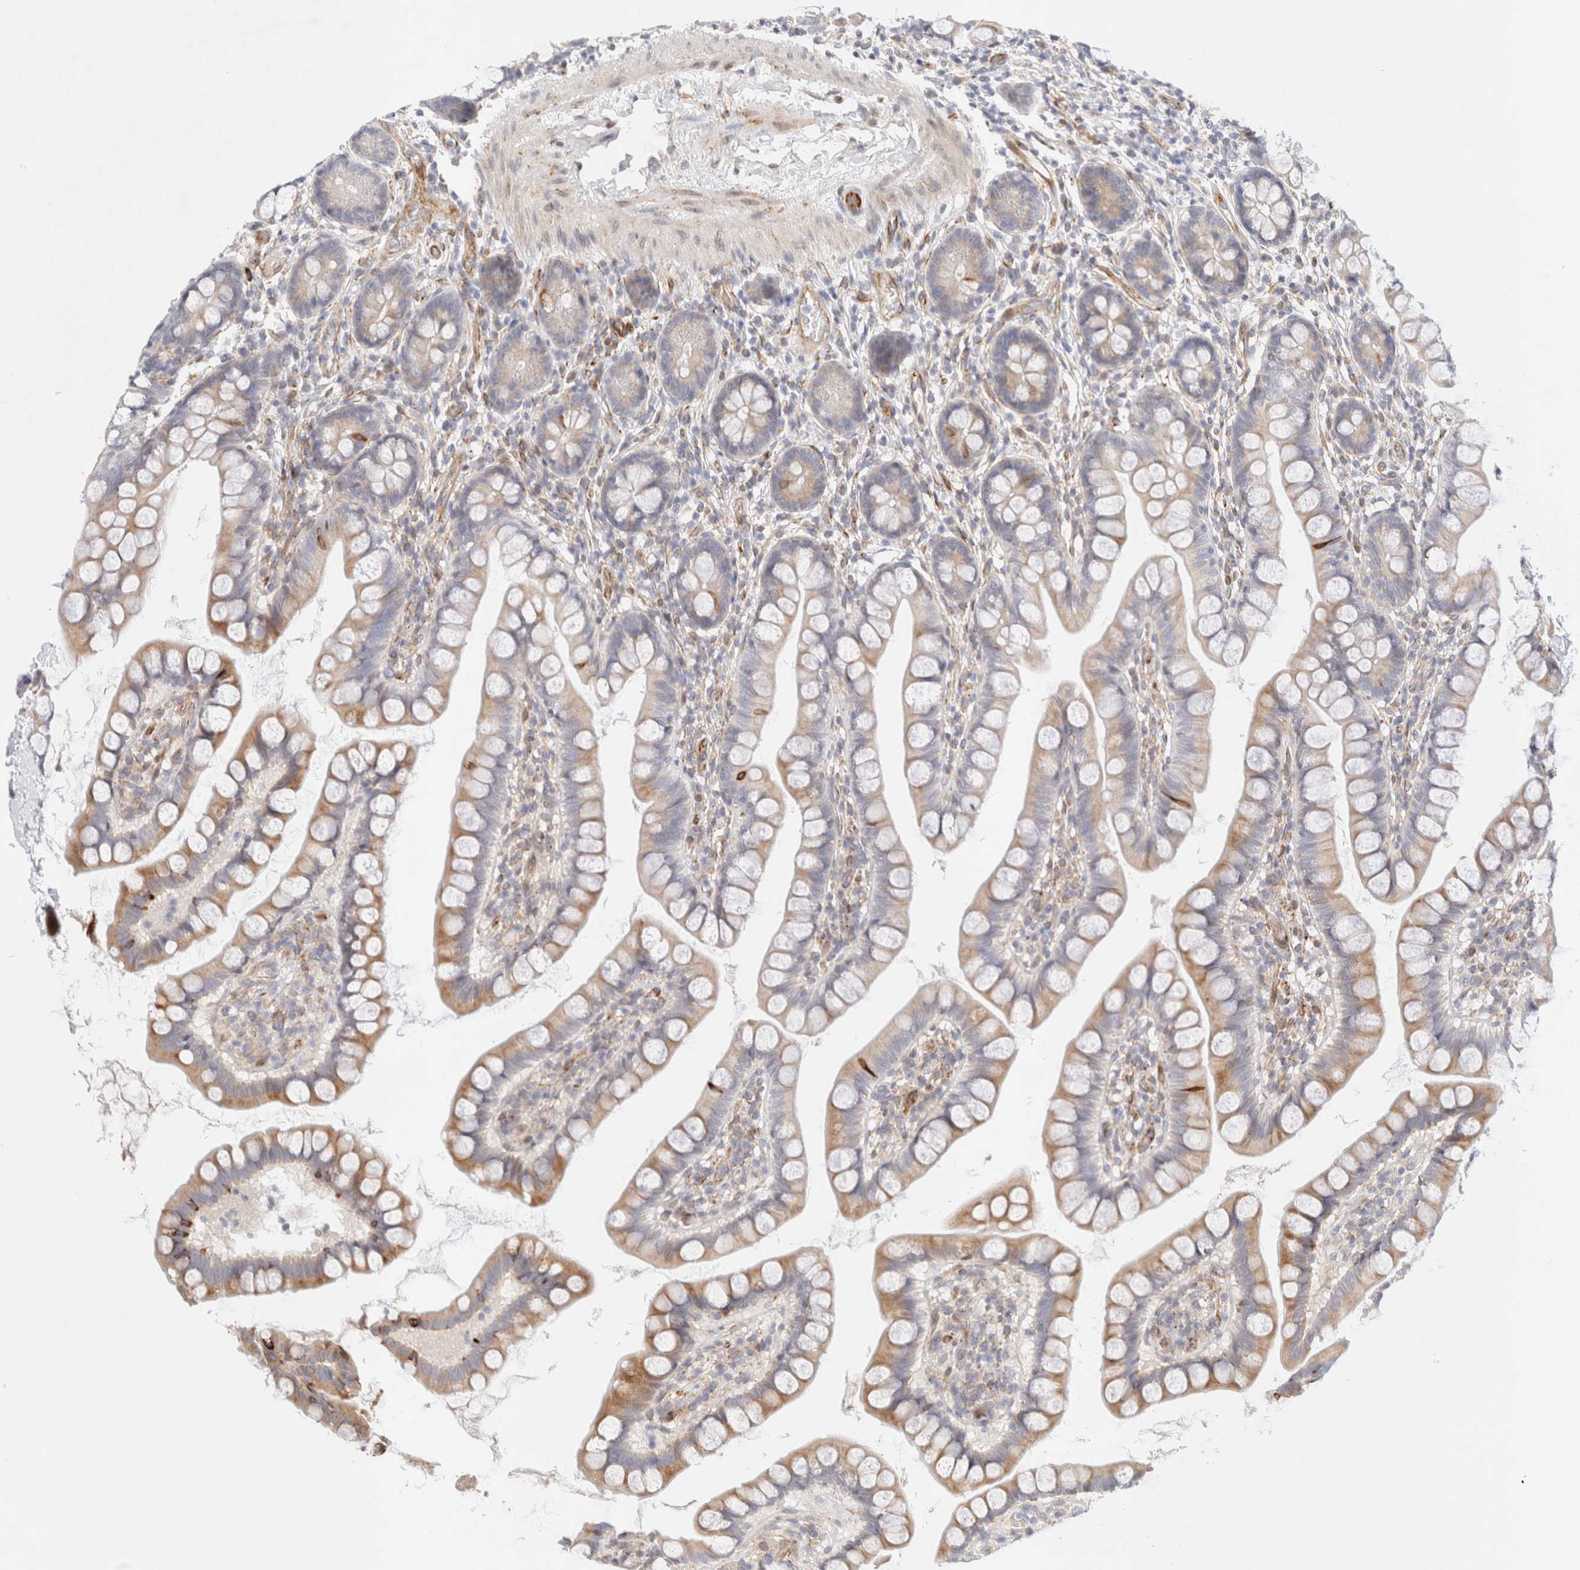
{"staining": {"intensity": "moderate", "quantity": "<25%", "location": "cytoplasmic/membranous"}, "tissue": "small intestine", "cell_type": "Glandular cells", "image_type": "normal", "snomed": [{"axis": "morphology", "description": "Normal tissue, NOS"}, {"axis": "topography", "description": "Small intestine"}], "caption": "Benign small intestine shows moderate cytoplasmic/membranous positivity in approximately <25% of glandular cells, visualized by immunohistochemistry. The staining was performed using DAB (3,3'-diaminobenzidine) to visualize the protein expression in brown, while the nuclei were stained in blue with hematoxylin (Magnification: 20x).", "gene": "SLC25A48", "patient": {"sex": "female", "age": 84}}